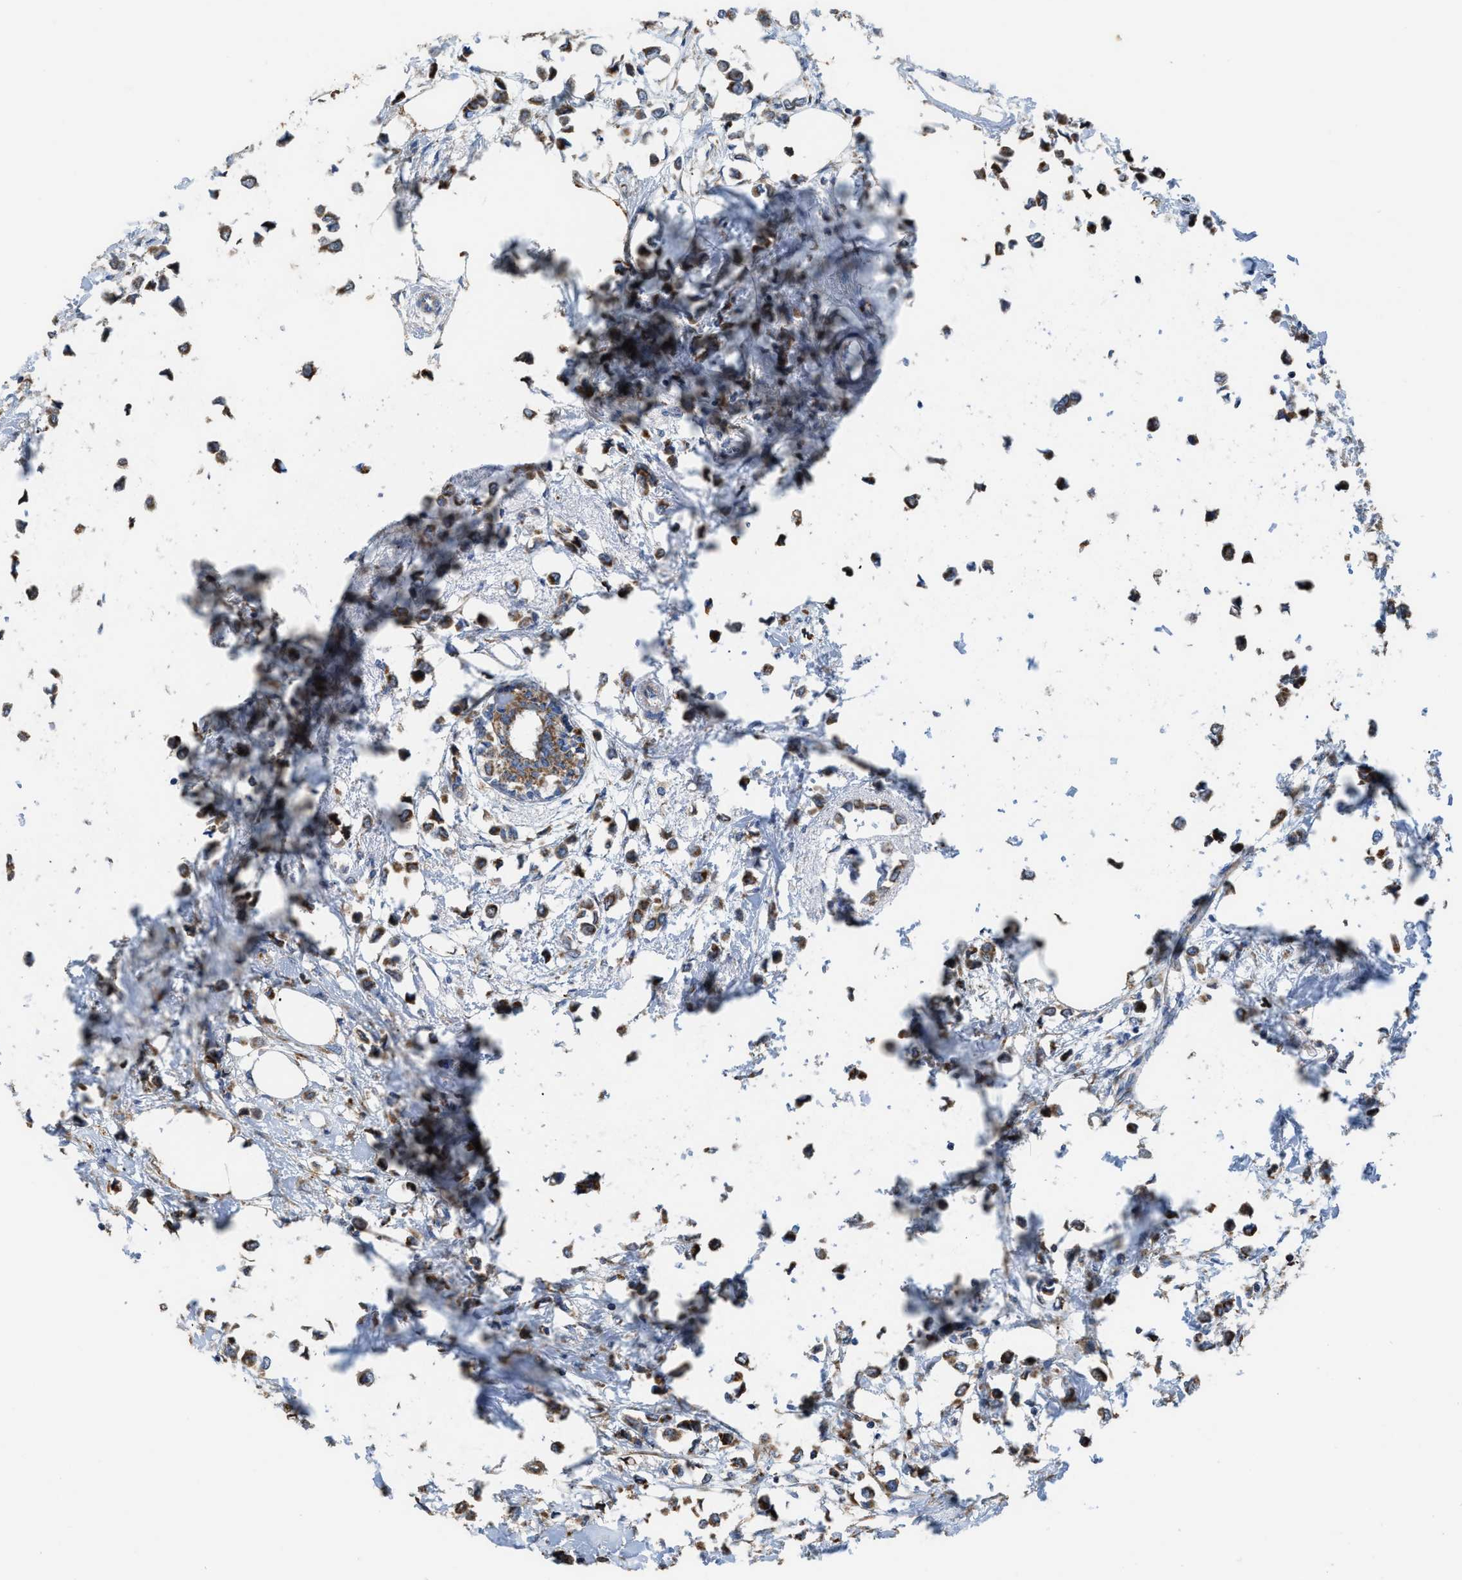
{"staining": {"intensity": "moderate", "quantity": ">75%", "location": "cytoplasmic/membranous"}, "tissue": "breast cancer", "cell_type": "Tumor cells", "image_type": "cancer", "snomed": [{"axis": "morphology", "description": "Lobular carcinoma"}, {"axis": "topography", "description": "Breast"}], "caption": "The image shows a brown stain indicating the presence of a protein in the cytoplasmic/membranous of tumor cells in breast cancer (lobular carcinoma). Immunohistochemistry stains the protein of interest in brown and the nuclei are stained blue.", "gene": "AK2", "patient": {"sex": "female", "age": 51}}